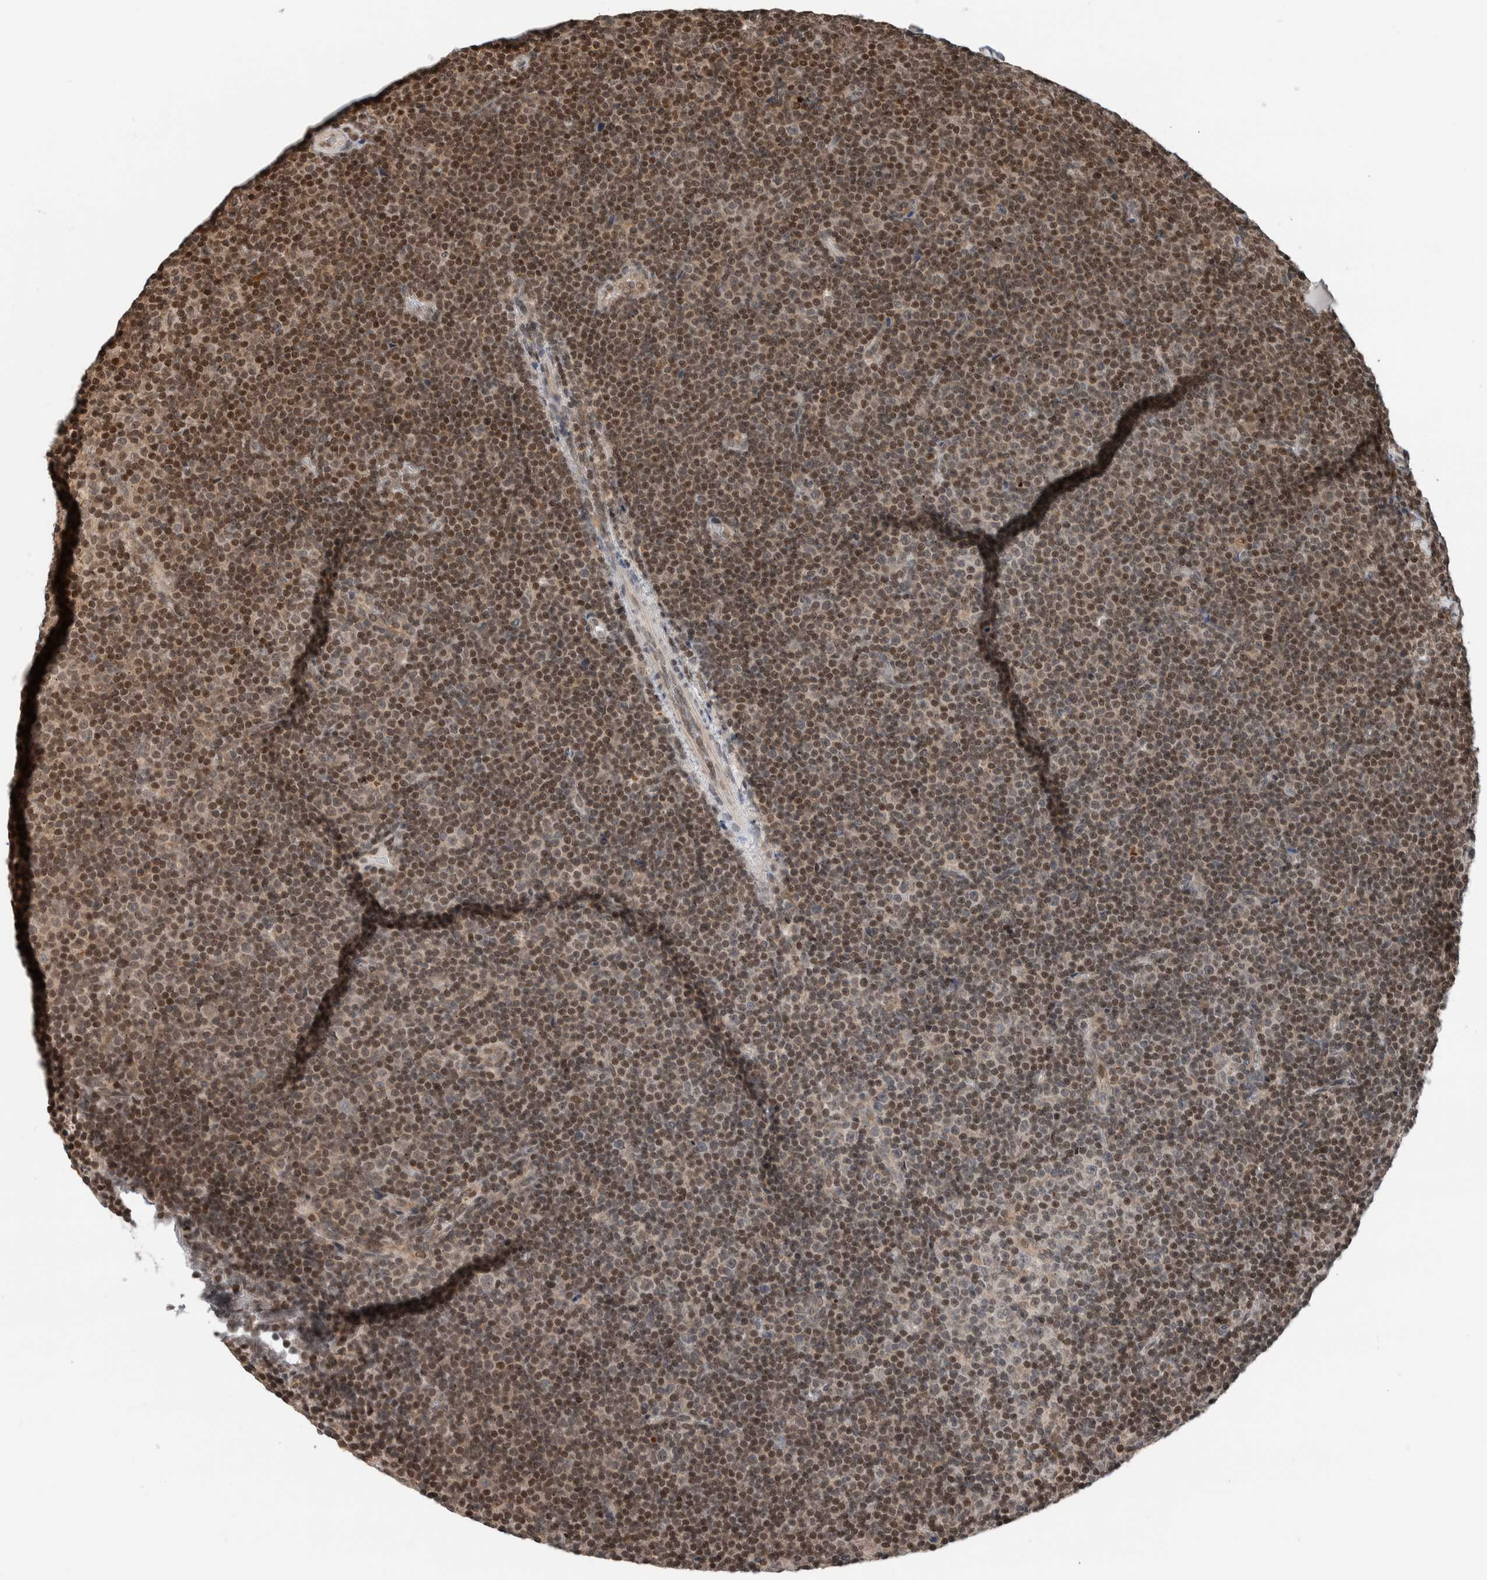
{"staining": {"intensity": "moderate", "quantity": ">75%", "location": "nuclear"}, "tissue": "lymphoma", "cell_type": "Tumor cells", "image_type": "cancer", "snomed": [{"axis": "morphology", "description": "Malignant lymphoma, non-Hodgkin's type, Low grade"}, {"axis": "topography", "description": "Lymph node"}], "caption": "Brown immunohistochemical staining in malignant lymphoma, non-Hodgkin's type (low-grade) shows moderate nuclear expression in approximately >75% of tumor cells.", "gene": "NPLOC4", "patient": {"sex": "female", "age": 67}}